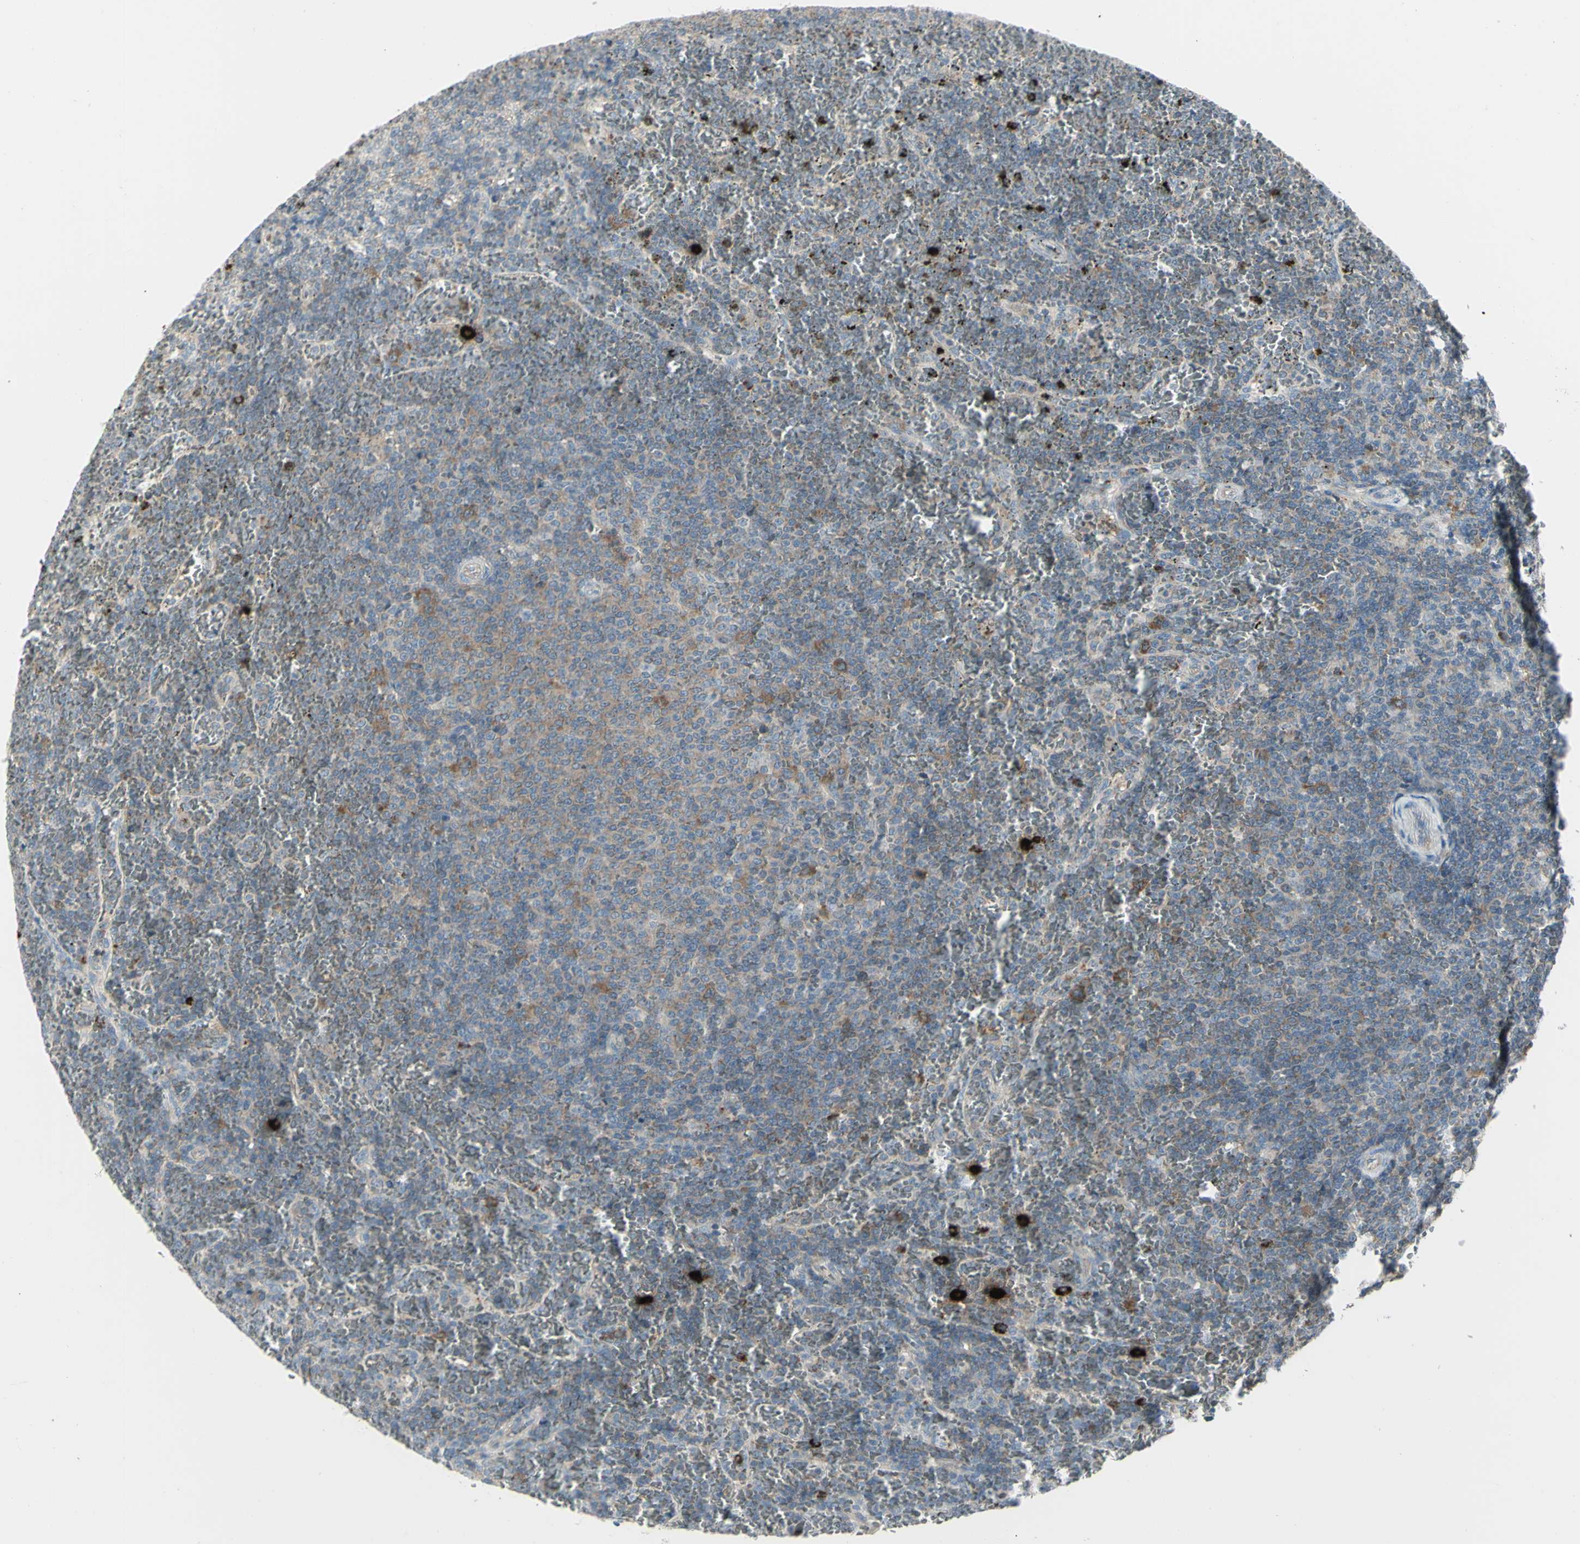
{"staining": {"intensity": "moderate", "quantity": "25%-75%", "location": "cytoplasmic/membranous"}, "tissue": "lymphoma", "cell_type": "Tumor cells", "image_type": "cancer", "snomed": [{"axis": "morphology", "description": "Malignant lymphoma, non-Hodgkin's type, Low grade"}, {"axis": "topography", "description": "Spleen"}], "caption": "Tumor cells show medium levels of moderate cytoplasmic/membranous expression in about 25%-75% of cells in human lymphoma. Immunohistochemistry (ihc) stains the protein in brown and the nuclei are stained blue.", "gene": "CCNB2", "patient": {"sex": "female", "age": 77}}